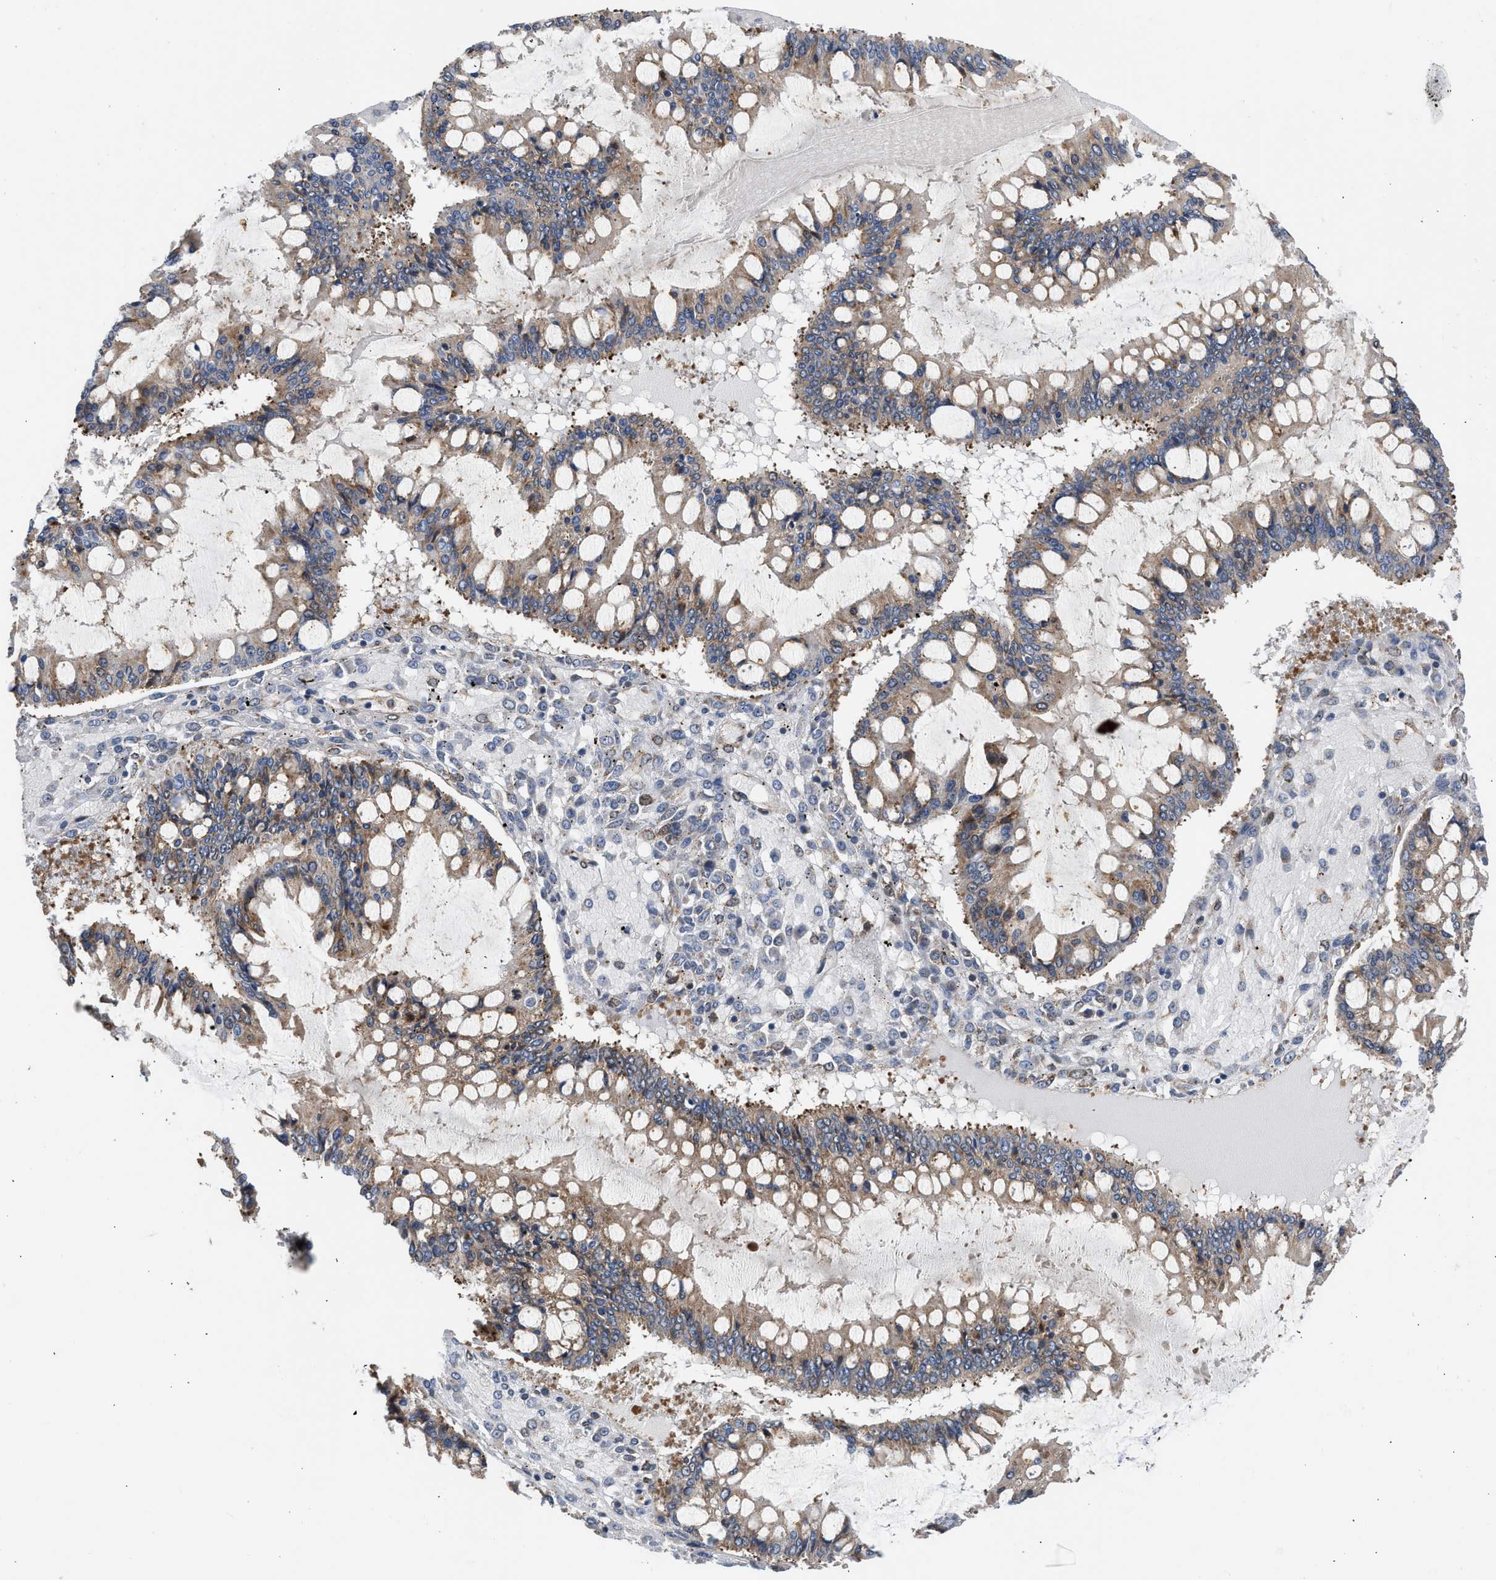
{"staining": {"intensity": "moderate", "quantity": ">75%", "location": "cytoplasmic/membranous"}, "tissue": "ovarian cancer", "cell_type": "Tumor cells", "image_type": "cancer", "snomed": [{"axis": "morphology", "description": "Cystadenocarcinoma, mucinous, NOS"}, {"axis": "topography", "description": "Ovary"}], "caption": "About >75% of tumor cells in human ovarian cancer (mucinous cystadenocarcinoma) demonstrate moderate cytoplasmic/membranous protein positivity as visualized by brown immunohistochemical staining.", "gene": "POLG2", "patient": {"sex": "female", "age": 73}}